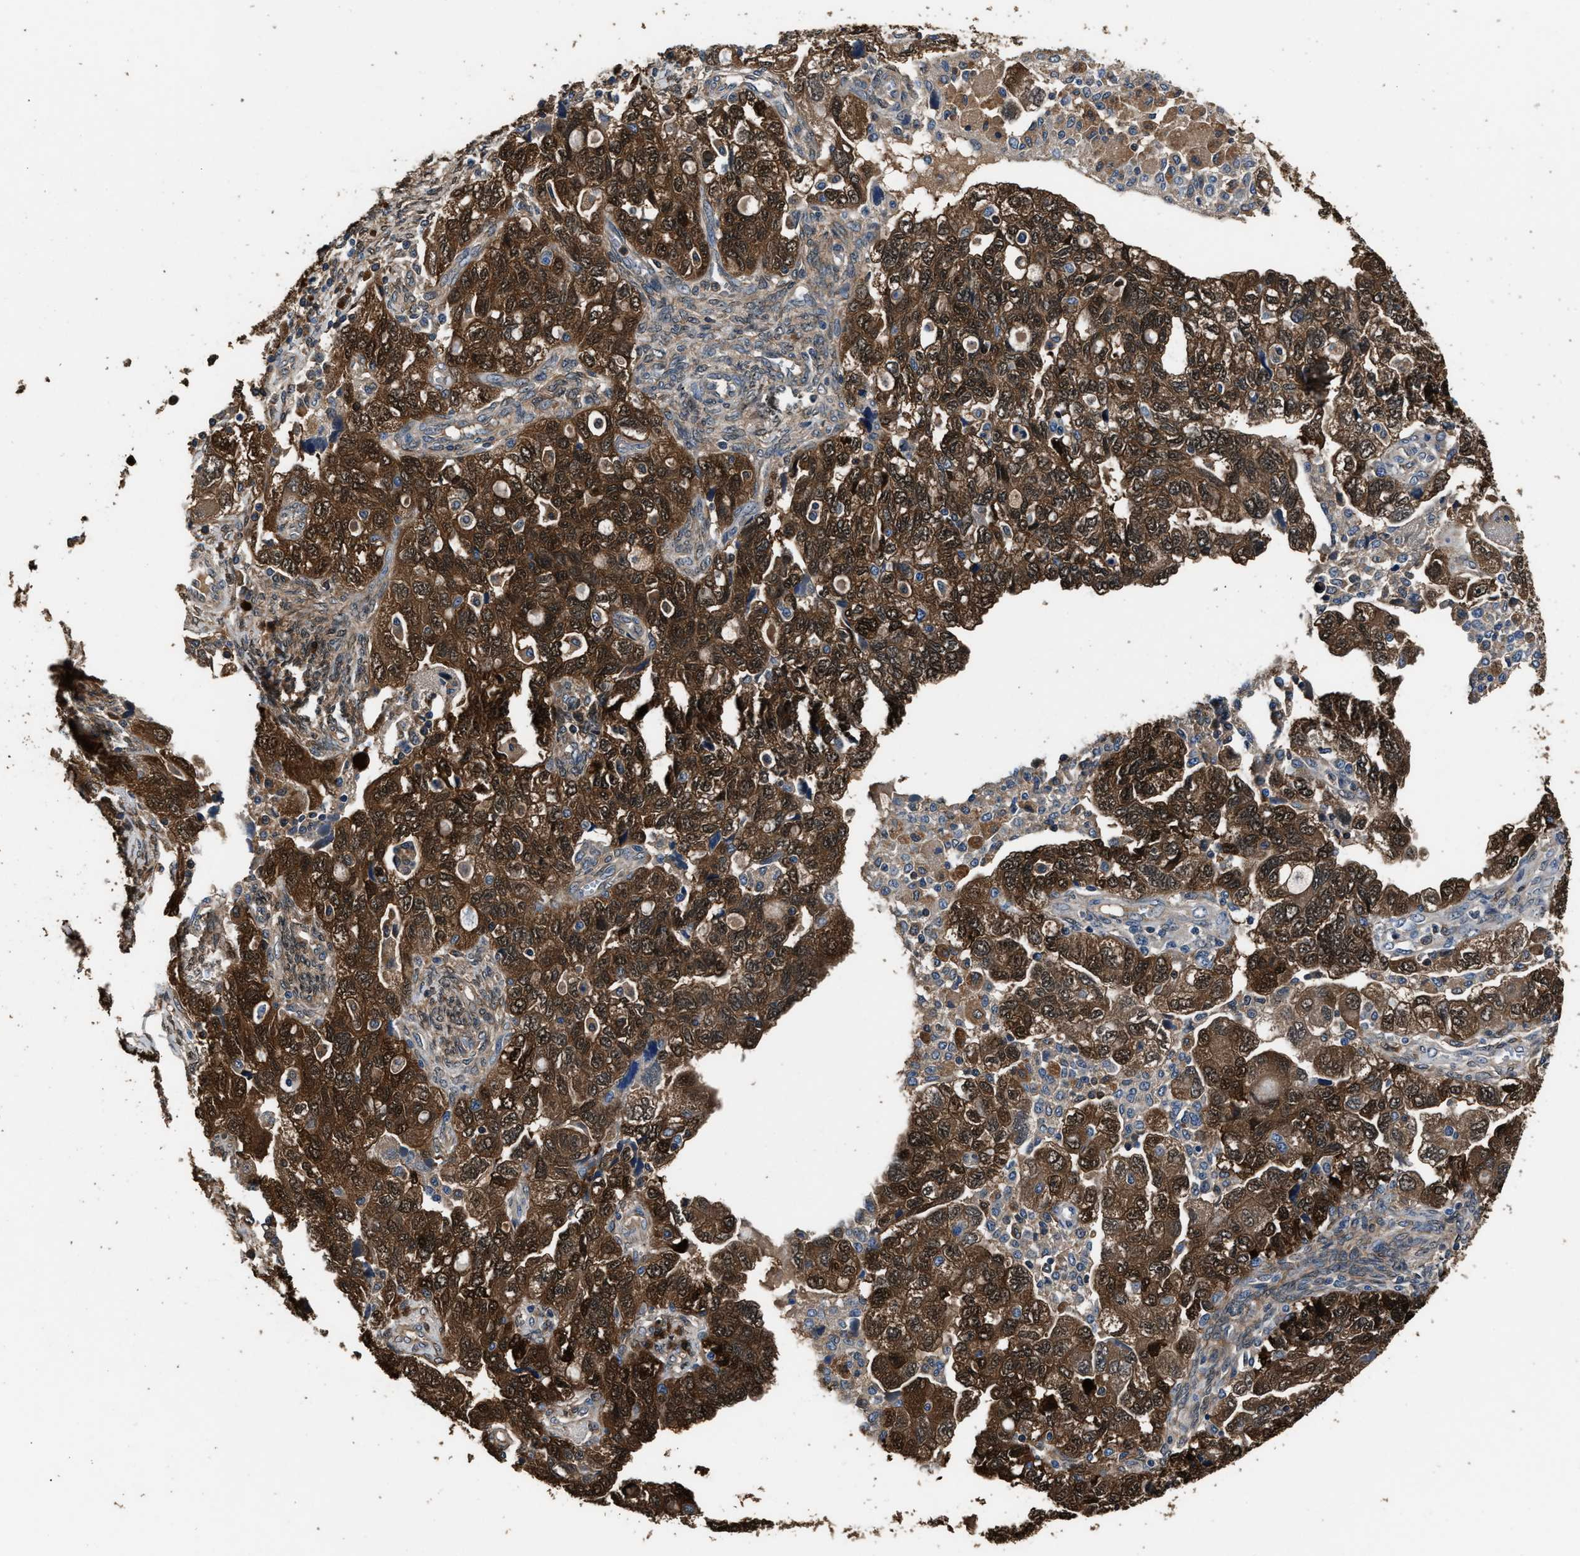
{"staining": {"intensity": "strong", "quantity": ">75%", "location": "cytoplasmic/membranous"}, "tissue": "ovarian cancer", "cell_type": "Tumor cells", "image_type": "cancer", "snomed": [{"axis": "morphology", "description": "Carcinoma, NOS"}, {"axis": "morphology", "description": "Cystadenocarcinoma, serous, NOS"}, {"axis": "topography", "description": "Ovary"}], "caption": "Immunohistochemical staining of human ovarian cancer displays strong cytoplasmic/membranous protein staining in approximately >75% of tumor cells.", "gene": "GSTP1", "patient": {"sex": "female", "age": 69}}